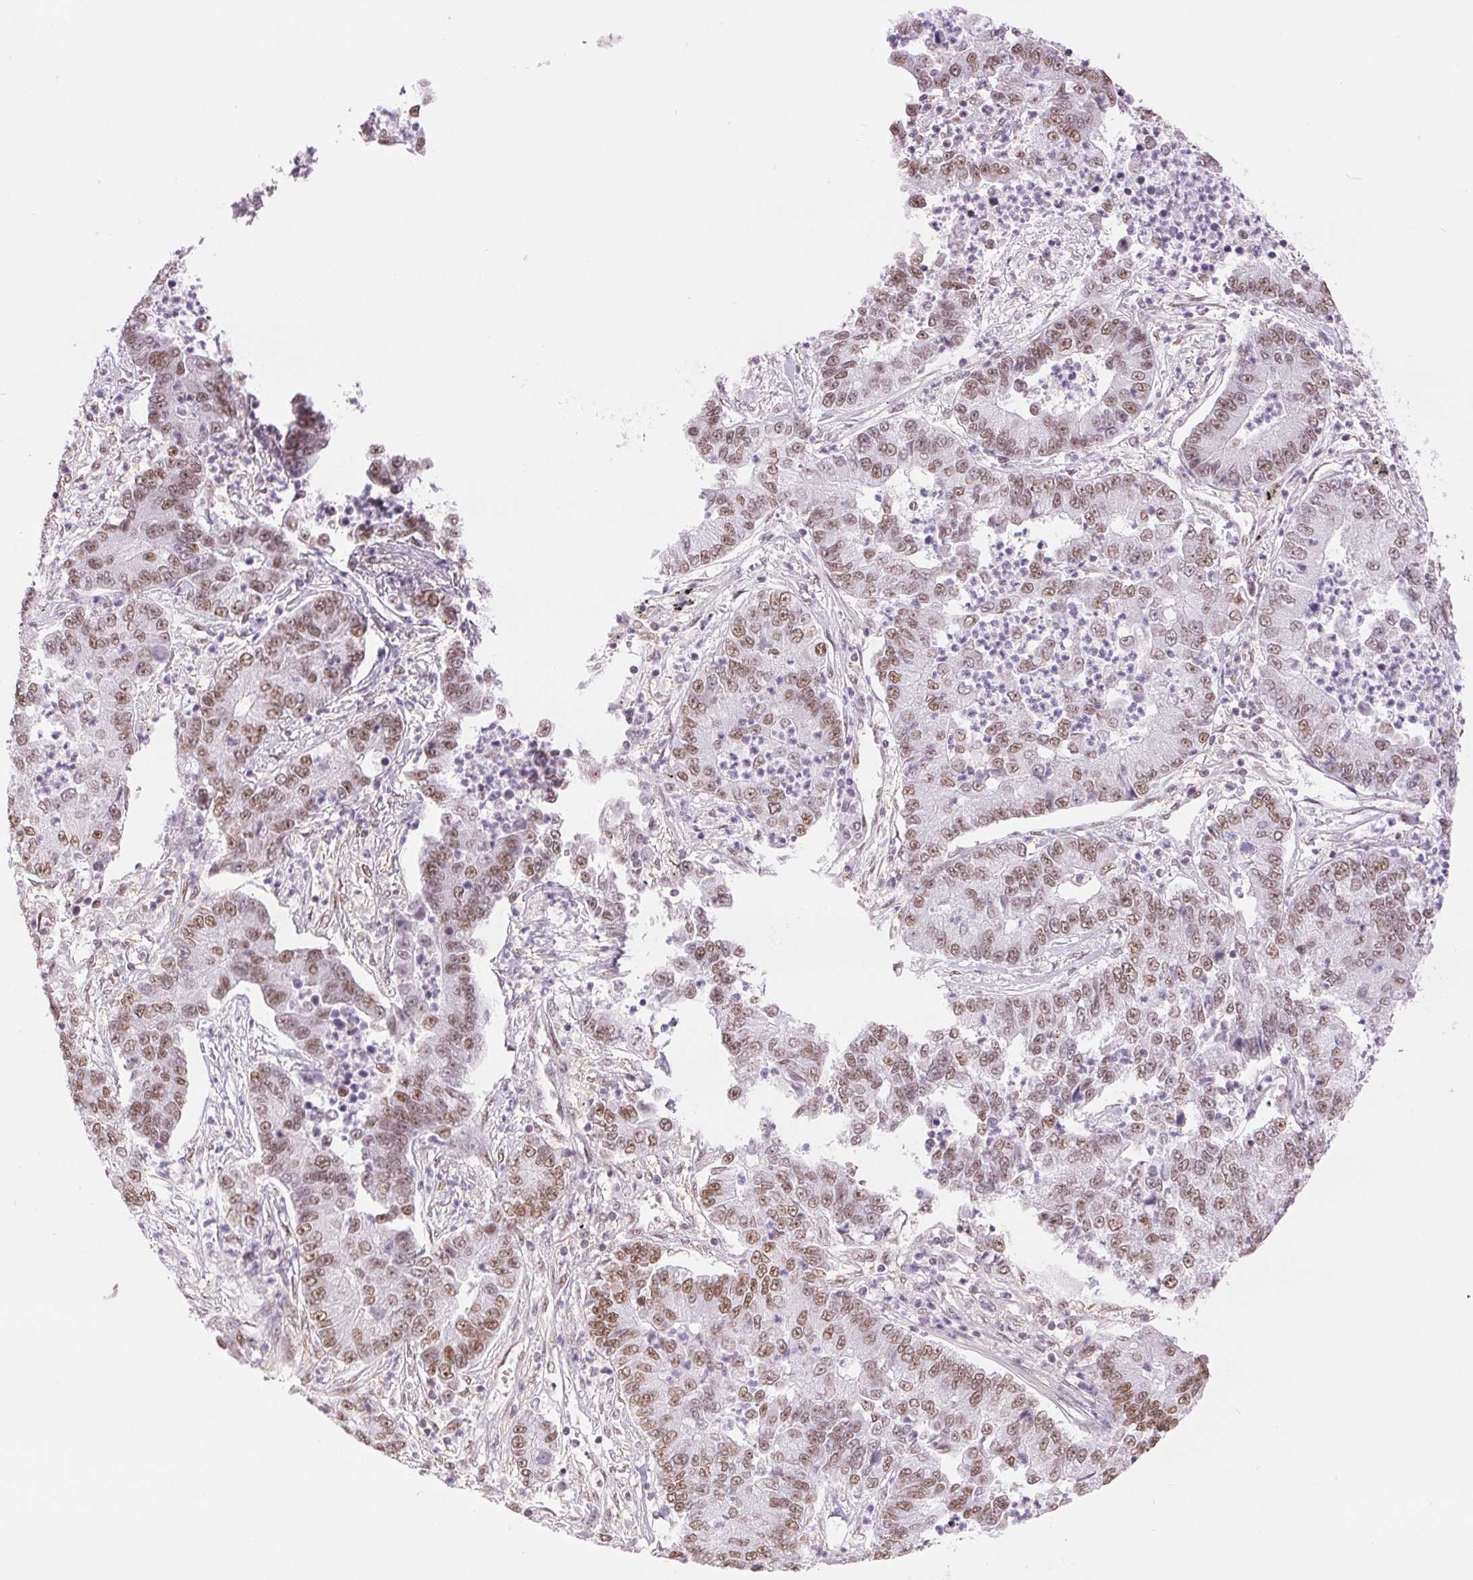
{"staining": {"intensity": "weak", "quantity": "25%-75%", "location": "nuclear"}, "tissue": "lung cancer", "cell_type": "Tumor cells", "image_type": "cancer", "snomed": [{"axis": "morphology", "description": "Adenocarcinoma, NOS"}, {"axis": "topography", "description": "Lung"}], "caption": "A histopathology image of lung cancer stained for a protein displays weak nuclear brown staining in tumor cells. (DAB = brown stain, brightfield microscopy at high magnification).", "gene": "ZFR2", "patient": {"sex": "female", "age": 57}}